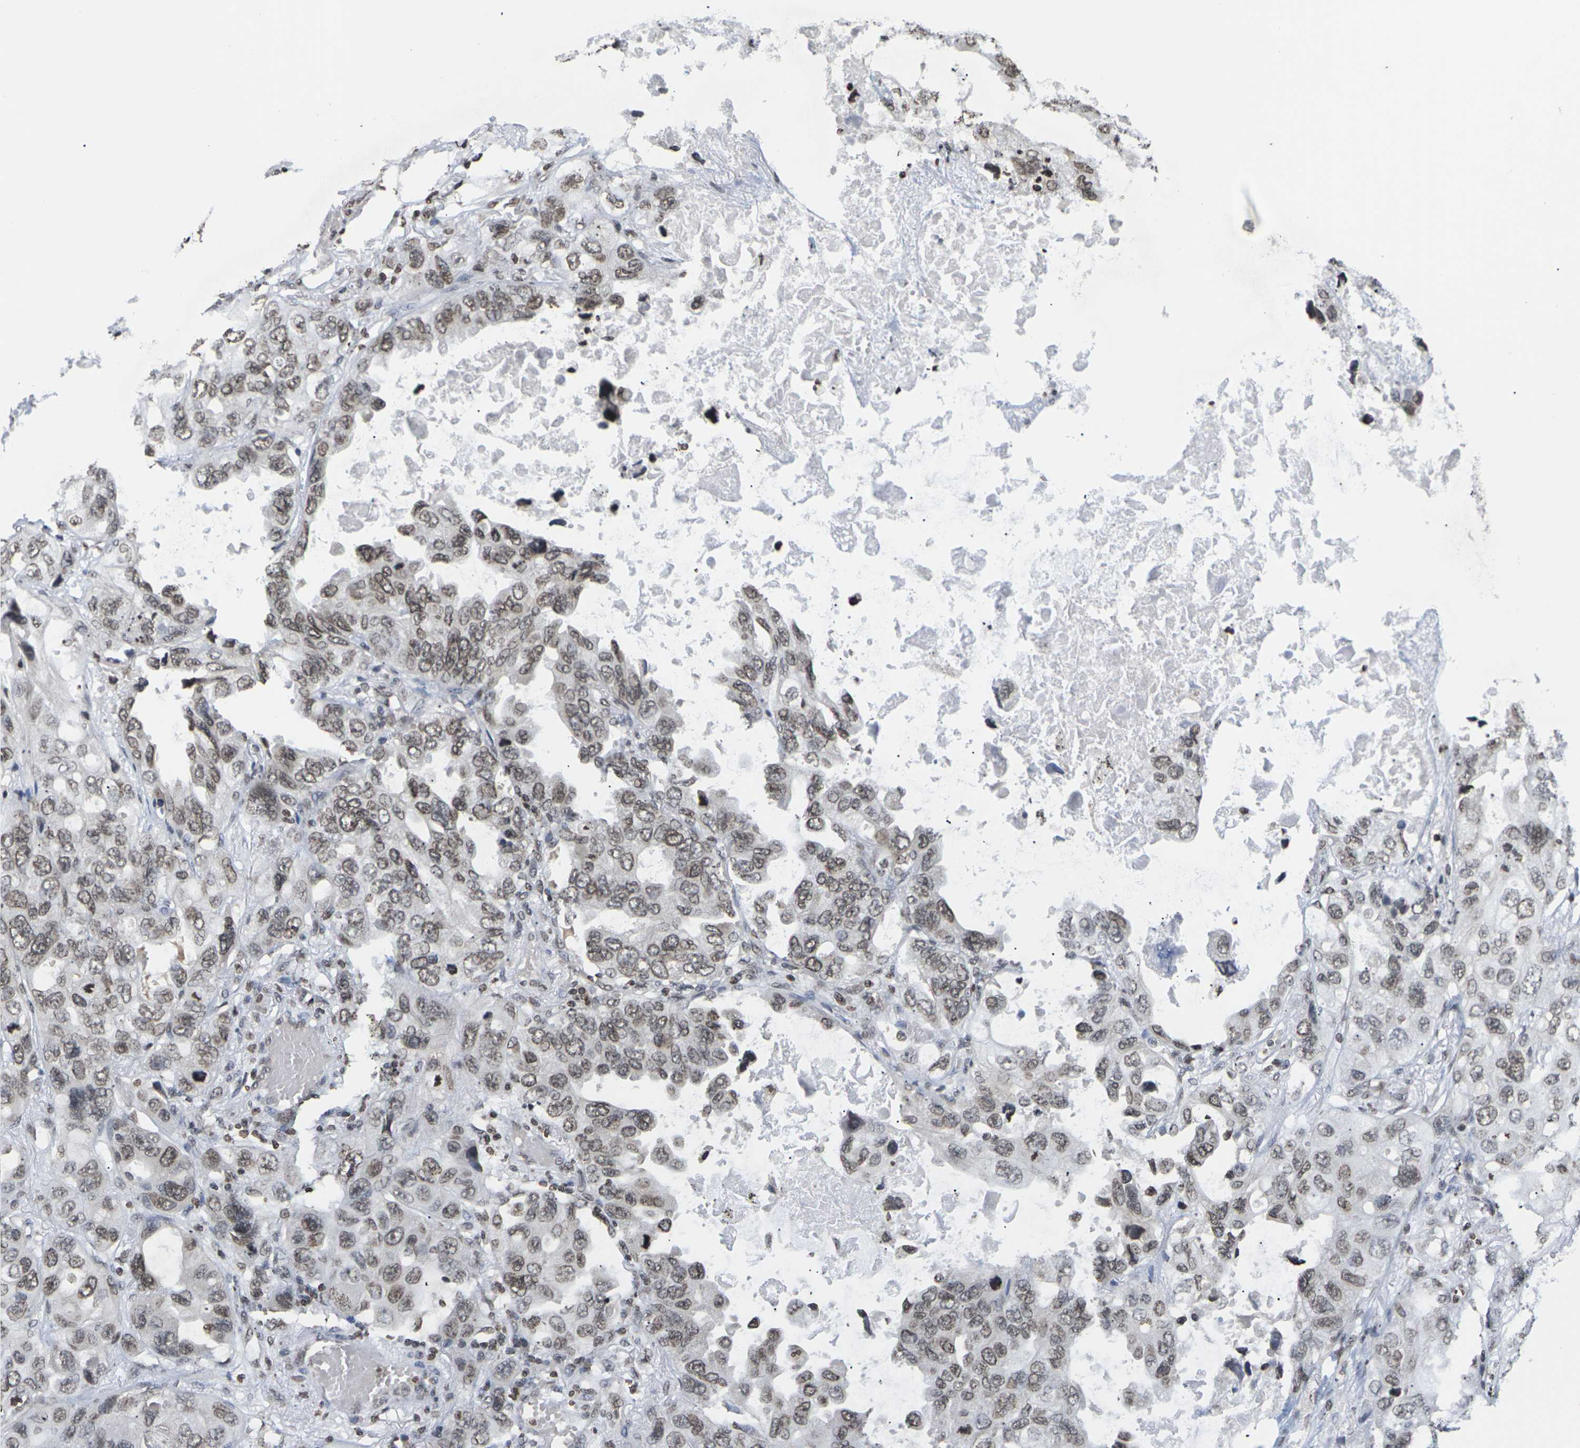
{"staining": {"intensity": "moderate", "quantity": ">75%", "location": "nuclear"}, "tissue": "lung cancer", "cell_type": "Tumor cells", "image_type": "cancer", "snomed": [{"axis": "morphology", "description": "Squamous cell carcinoma, NOS"}, {"axis": "topography", "description": "Lung"}], "caption": "Lung cancer (squamous cell carcinoma) tissue exhibits moderate nuclear staining in about >75% of tumor cells The protein is shown in brown color, while the nuclei are stained blue.", "gene": "ETV5", "patient": {"sex": "female", "age": 73}}